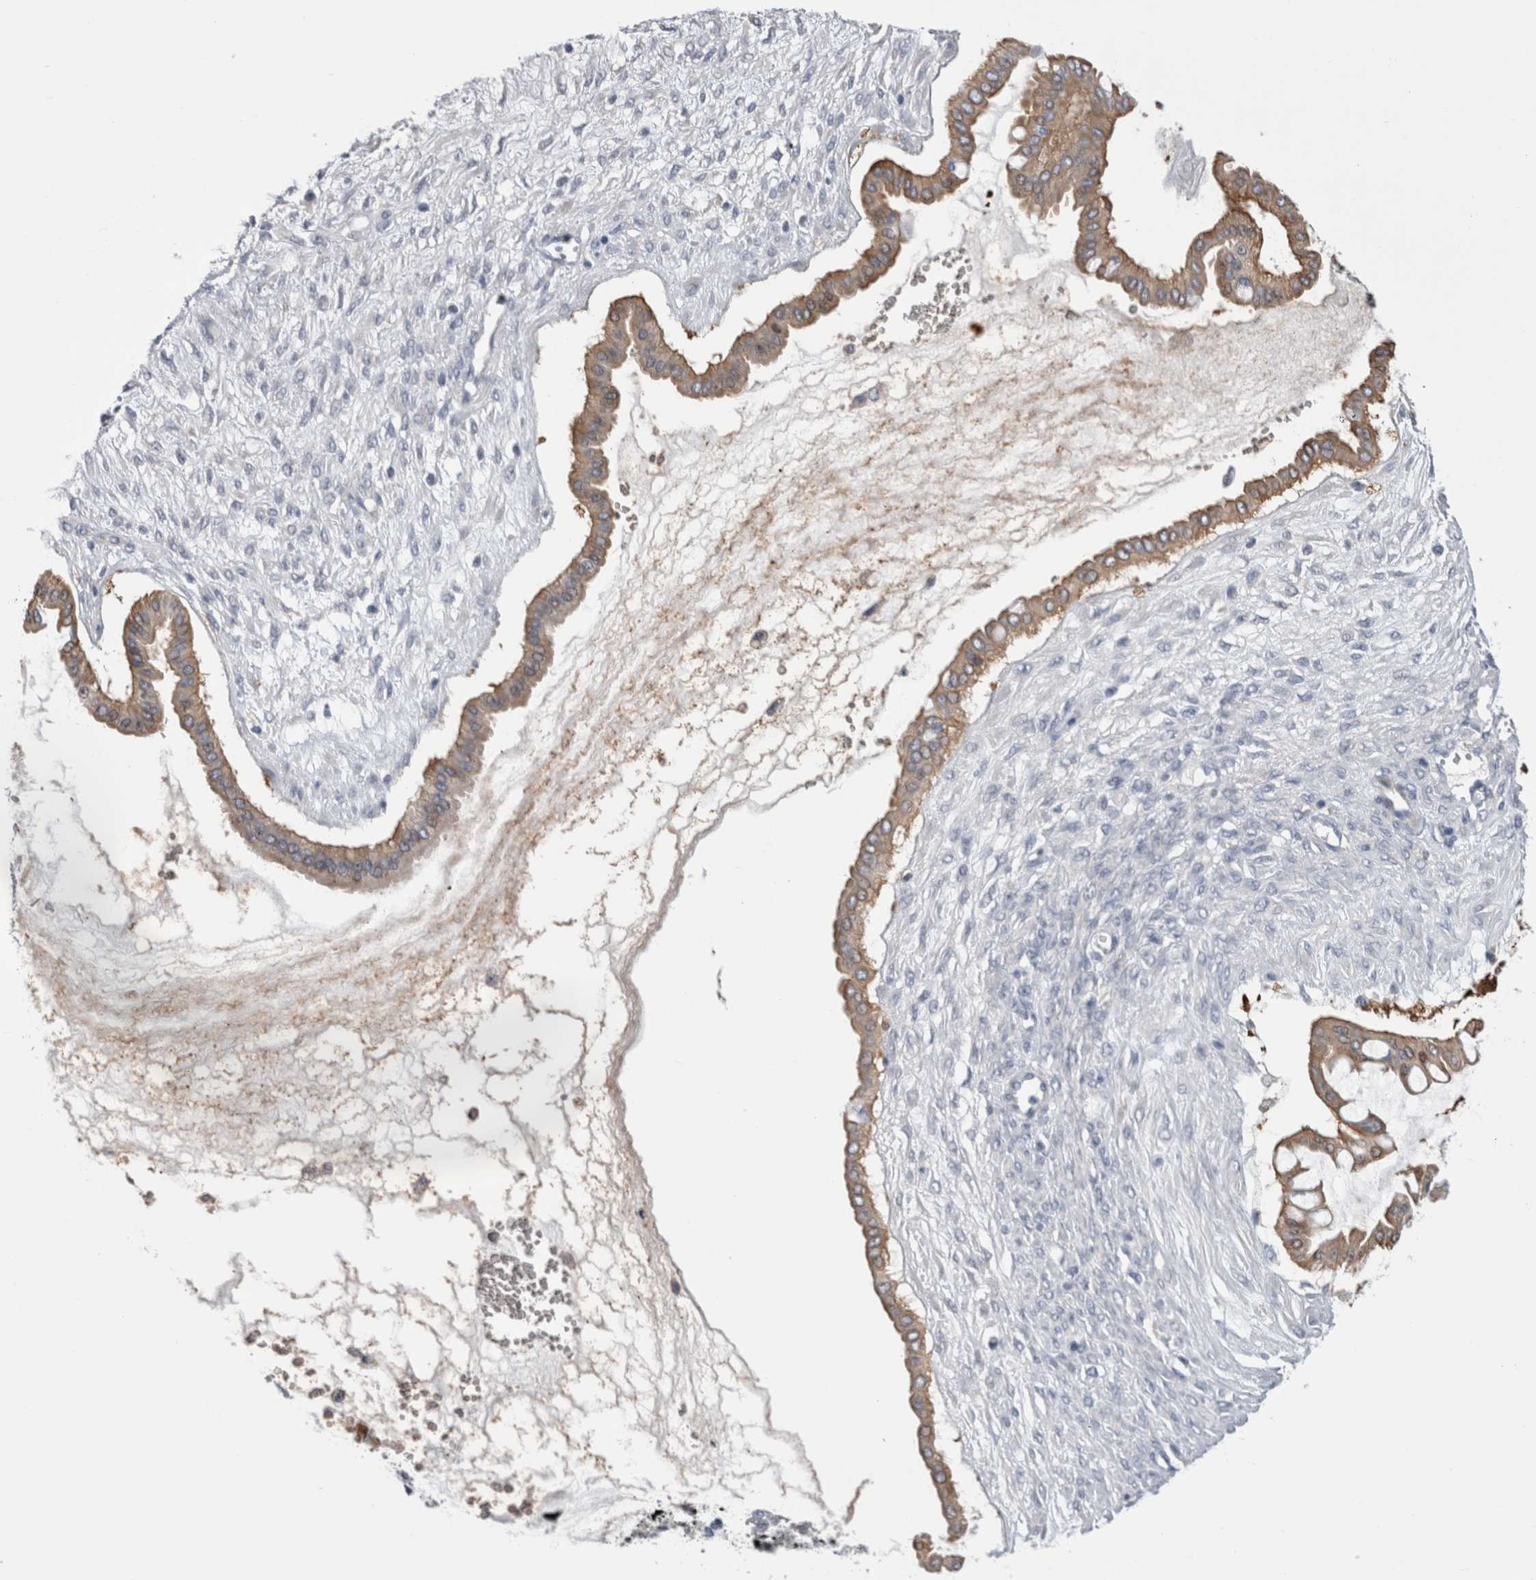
{"staining": {"intensity": "moderate", "quantity": ">75%", "location": "cytoplasmic/membranous"}, "tissue": "ovarian cancer", "cell_type": "Tumor cells", "image_type": "cancer", "snomed": [{"axis": "morphology", "description": "Cystadenocarcinoma, mucinous, NOS"}, {"axis": "topography", "description": "Ovary"}], "caption": "High-magnification brightfield microscopy of ovarian cancer stained with DAB (3,3'-diaminobenzidine) (brown) and counterstained with hematoxylin (blue). tumor cells exhibit moderate cytoplasmic/membranous positivity is present in about>75% of cells.", "gene": "DCTN6", "patient": {"sex": "female", "age": 73}}